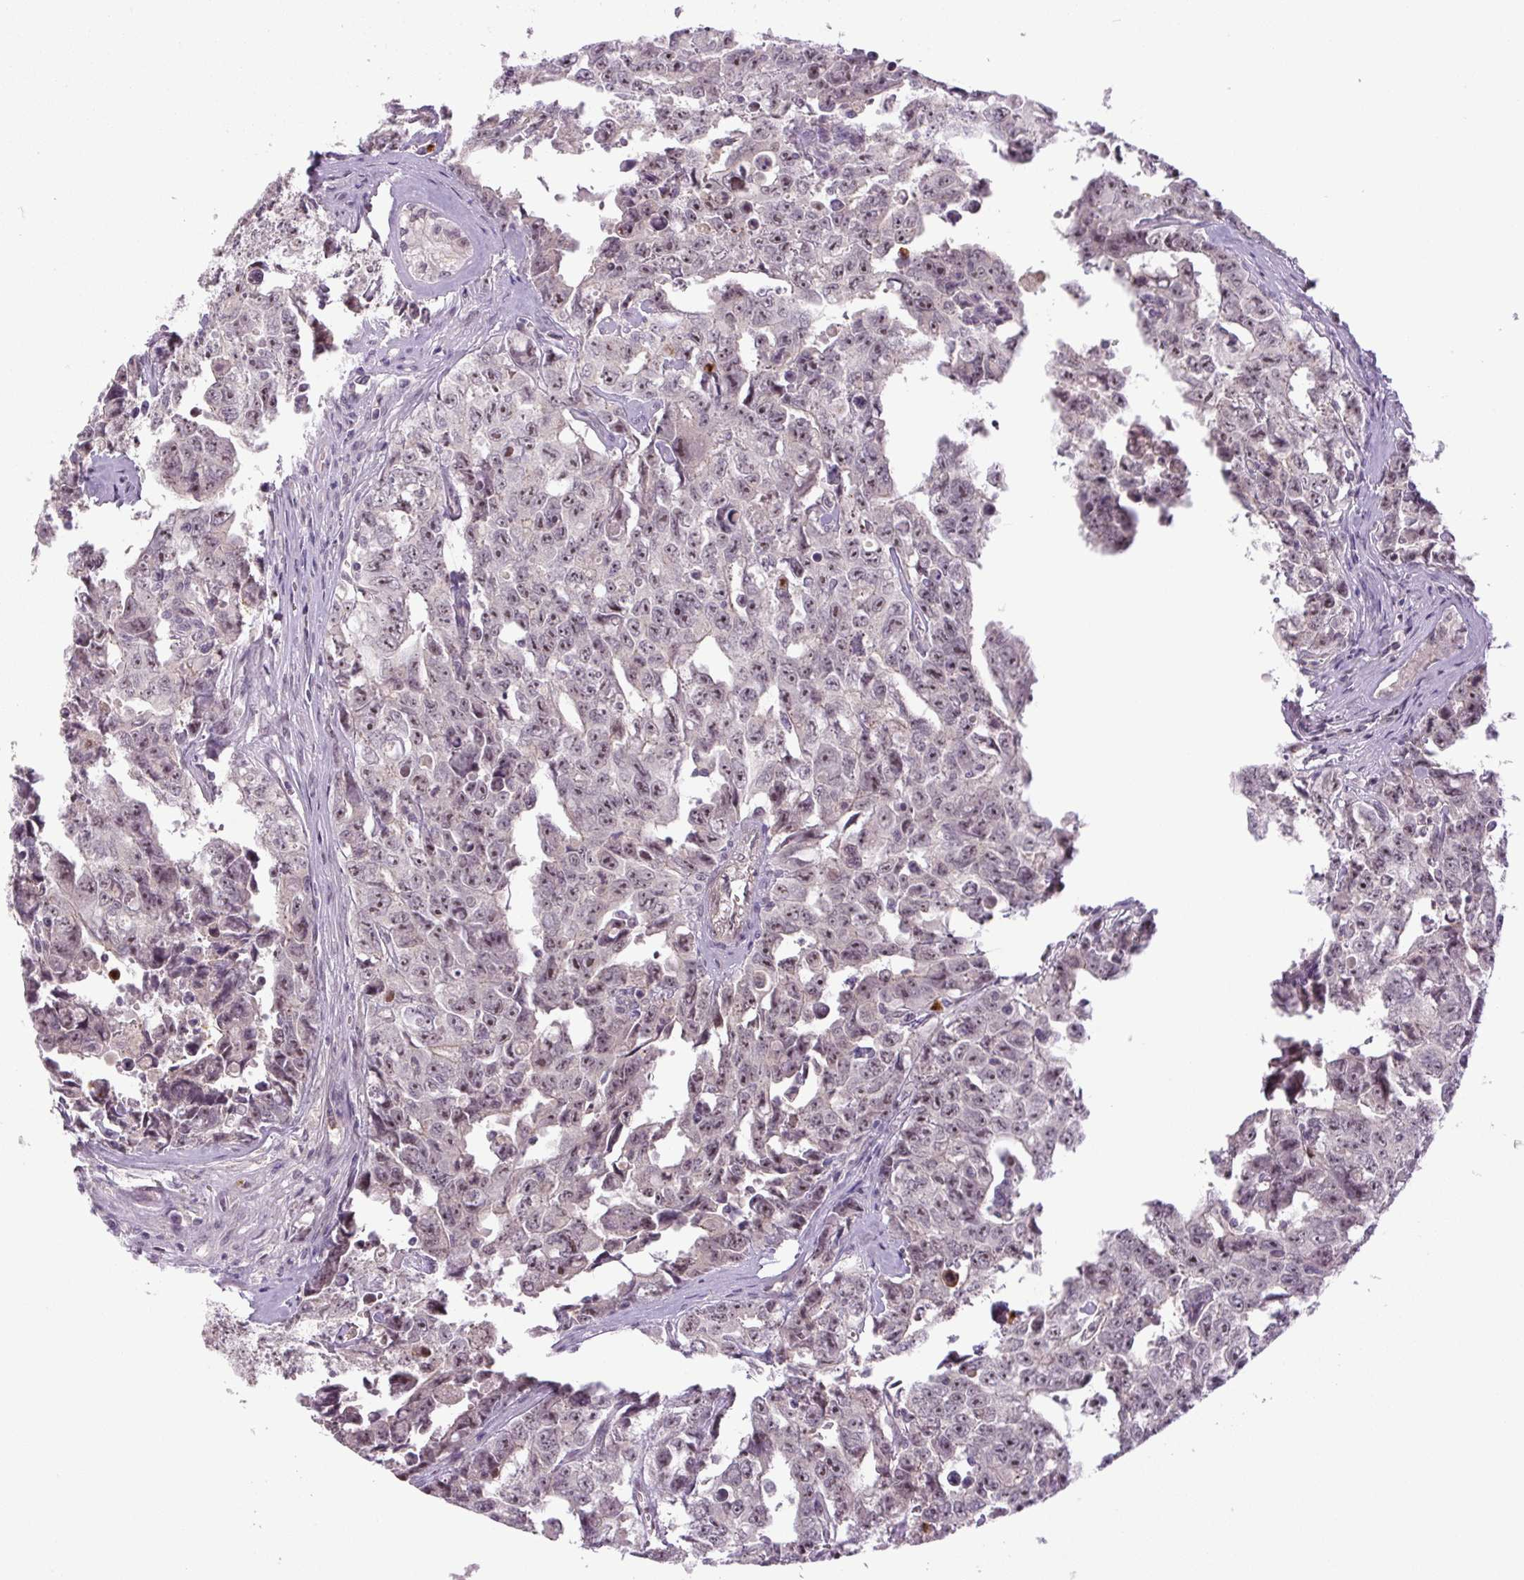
{"staining": {"intensity": "weak", "quantity": ">75%", "location": "nuclear"}, "tissue": "testis cancer", "cell_type": "Tumor cells", "image_type": "cancer", "snomed": [{"axis": "morphology", "description": "Carcinoma, Embryonal, NOS"}, {"axis": "topography", "description": "Testis"}], "caption": "Tumor cells show low levels of weak nuclear staining in about >75% of cells in embryonal carcinoma (testis).", "gene": "SGF29", "patient": {"sex": "male", "age": 24}}